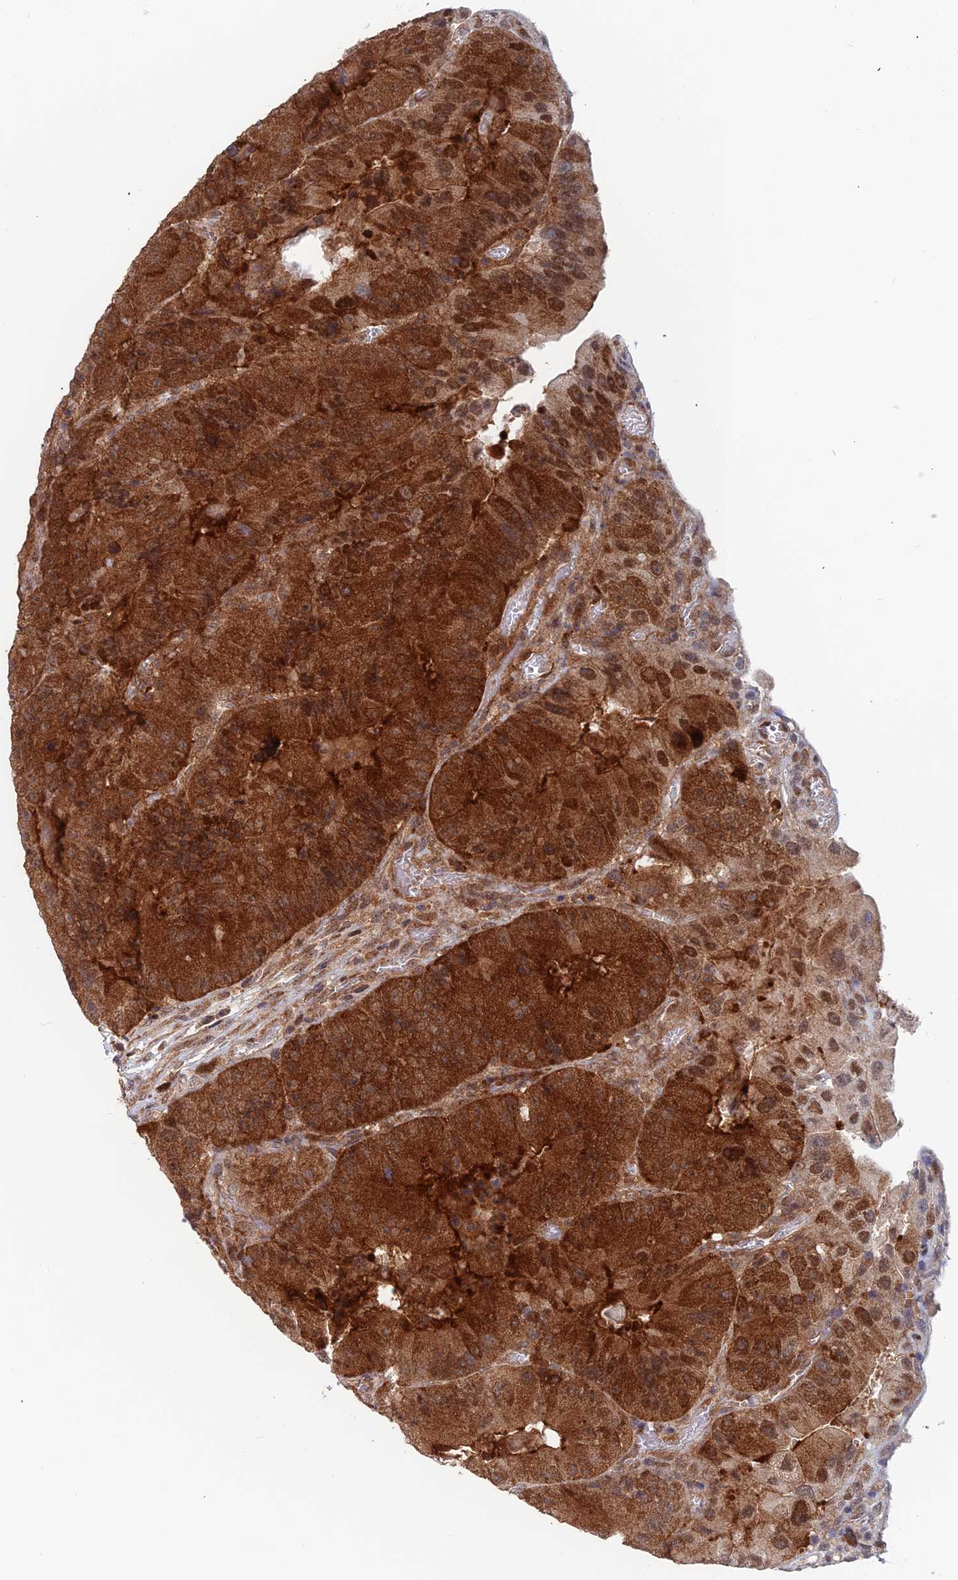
{"staining": {"intensity": "strong", "quantity": ">75%", "location": "cytoplasmic/membranous,nuclear"}, "tissue": "colorectal cancer", "cell_type": "Tumor cells", "image_type": "cancer", "snomed": [{"axis": "morphology", "description": "Adenocarcinoma, NOS"}, {"axis": "topography", "description": "Colon"}], "caption": "About >75% of tumor cells in colorectal cancer show strong cytoplasmic/membranous and nuclear protein expression as visualized by brown immunohistochemical staining.", "gene": "IGBP1", "patient": {"sex": "female", "age": 86}}